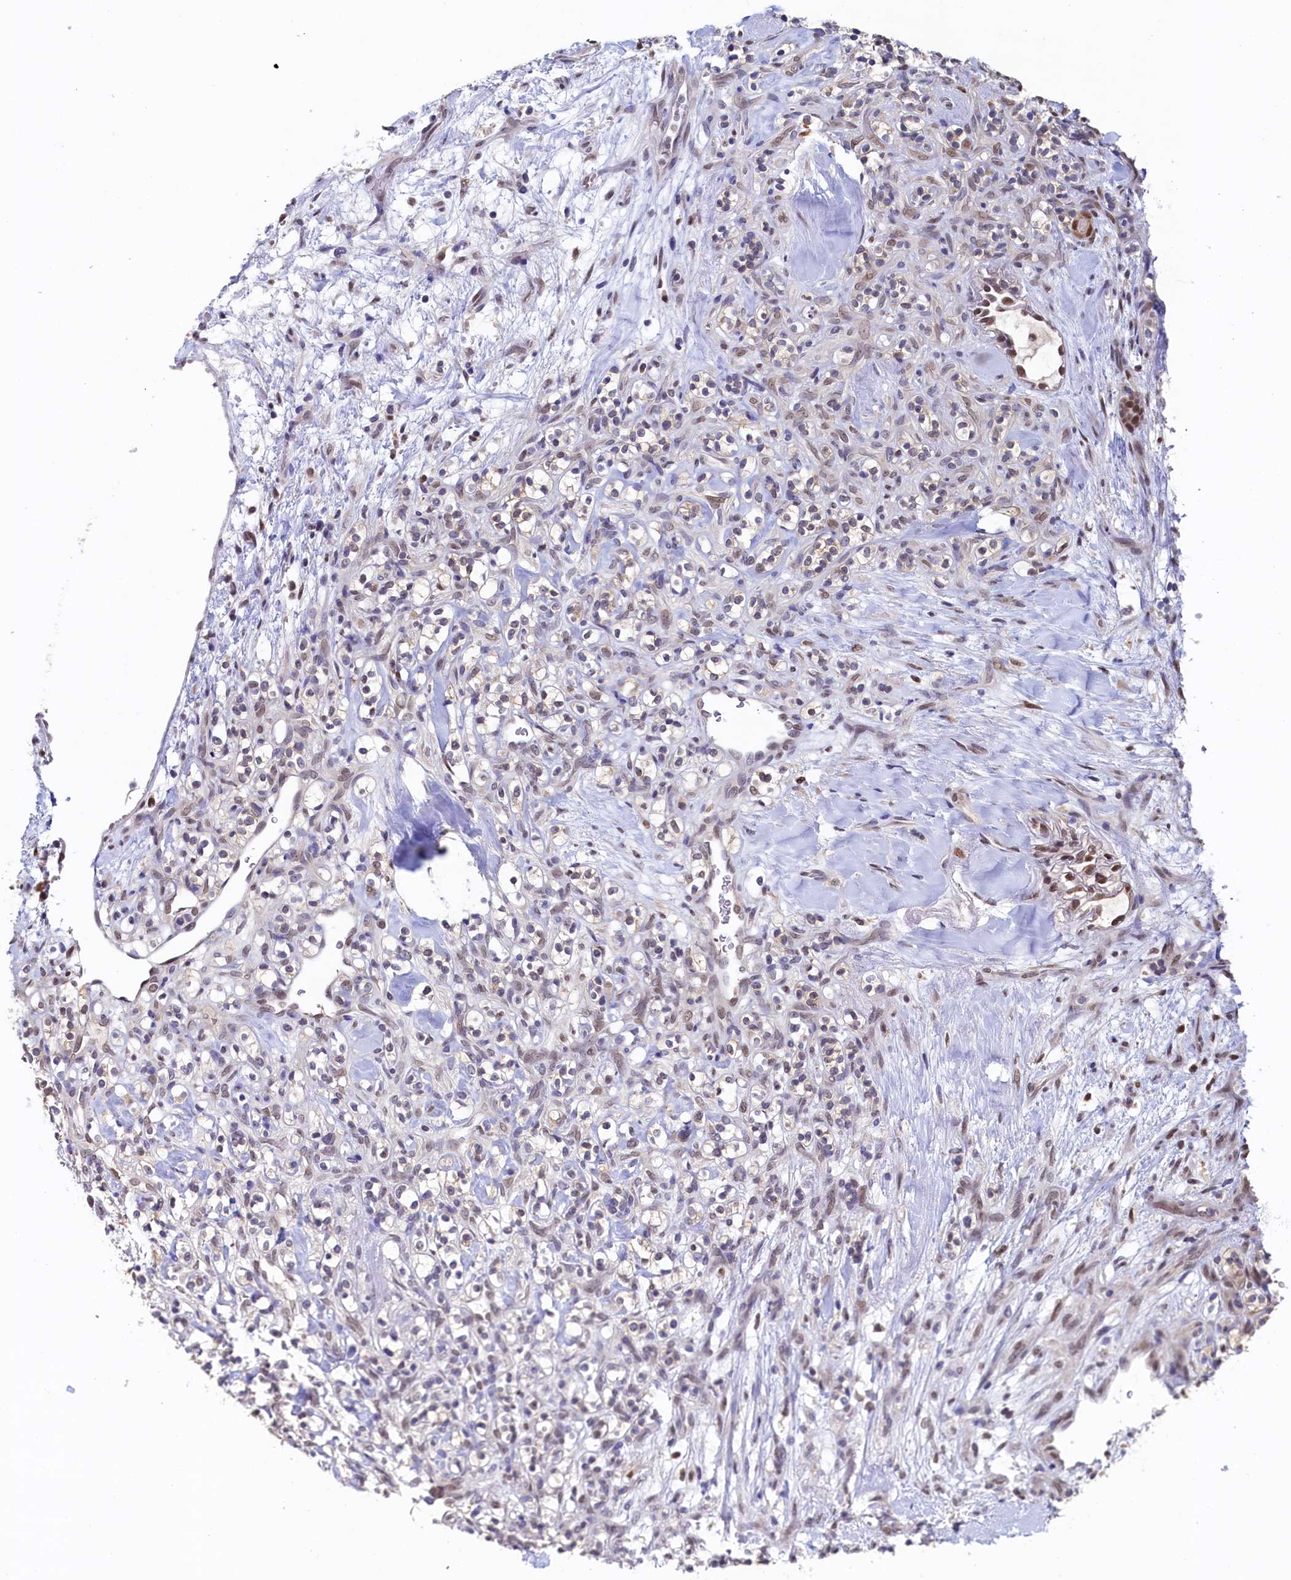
{"staining": {"intensity": "weak", "quantity": "<25%", "location": "nuclear"}, "tissue": "renal cancer", "cell_type": "Tumor cells", "image_type": "cancer", "snomed": [{"axis": "morphology", "description": "Adenocarcinoma, NOS"}, {"axis": "topography", "description": "Kidney"}], "caption": "This image is of adenocarcinoma (renal) stained with IHC to label a protein in brown with the nuclei are counter-stained blue. There is no staining in tumor cells.", "gene": "AHCY", "patient": {"sex": "male", "age": 77}}